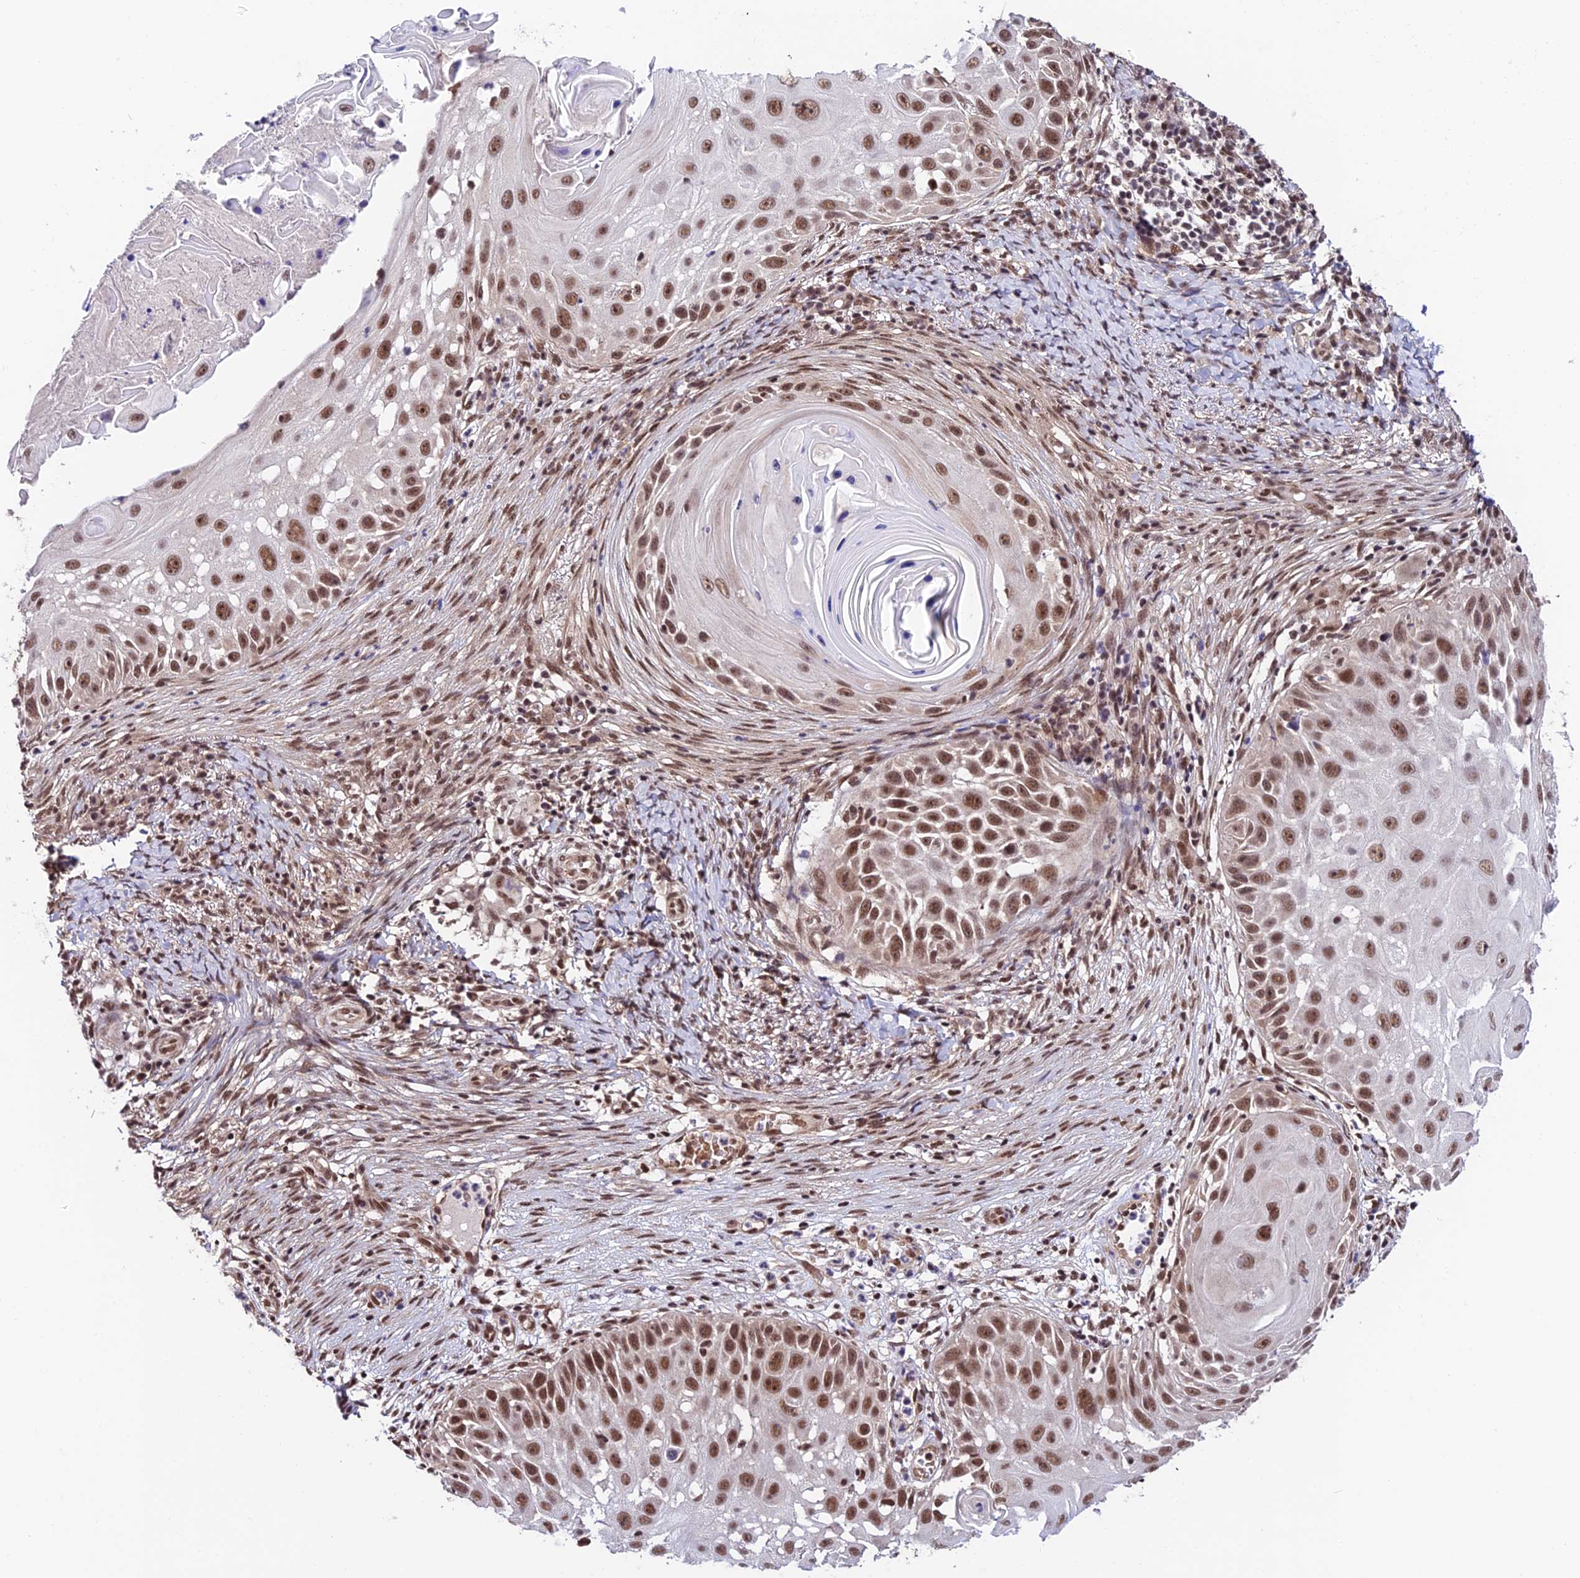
{"staining": {"intensity": "strong", "quantity": ">75%", "location": "nuclear"}, "tissue": "skin cancer", "cell_type": "Tumor cells", "image_type": "cancer", "snomed": [{"axis": "morphology", "description": "Squamous cell carcinoma, NOS"}, {"axis": "topography", "description": "Skin"}], "caption": "Immunohistochemistry (IHC) (DAB (3,3'-diaminobenzidine)) staining of human skin cancer (squamous cell carcinoma) reveals strong nuclear protein staining in approximately >75% of tumor cells.", "gene": "RBM42", "patient": {"sex": "female", "age": 44}}